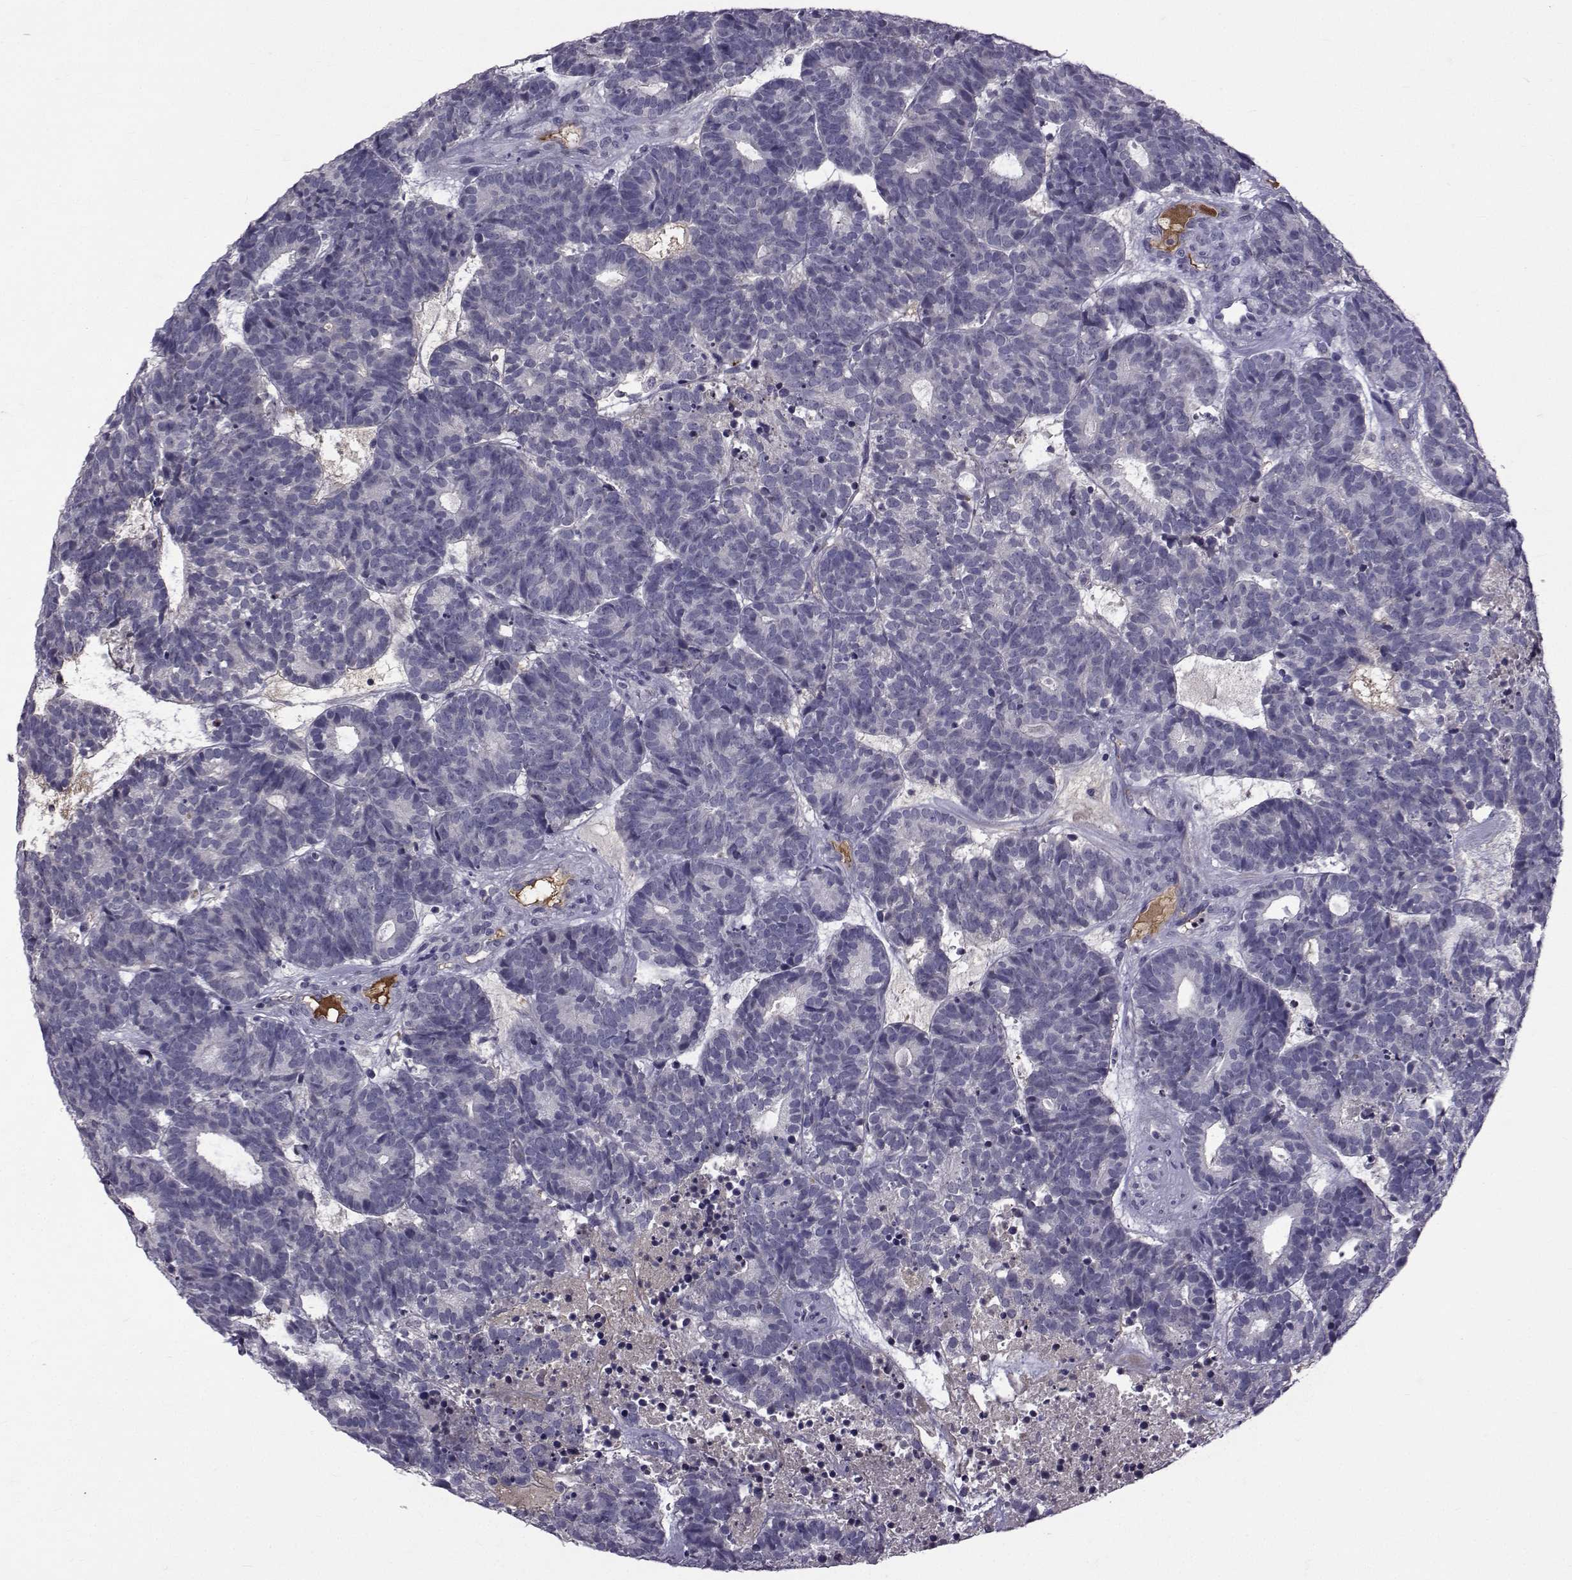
{"staining": {"intensity": "negative", "quantity": "none", "location": "none"}, "tissue": "head and neck cancer", "cell_type": "Tumor cells", "image_type": "cancer", "snomed": [{"axis": "morphology", "description": "Adenocarcinoma, NOS"}, {"axis": "topography", "description": "Head-Neck"}], "caption": "This image is of head and neck adenocarcinoma stained with immunohistochemistry to label a protein in brown with the nuclei are counter-stained blue. There is no staining in tumor cells.", "gene": "TNFRSF11B", "patient": {"sex": "female", "age": 81}}